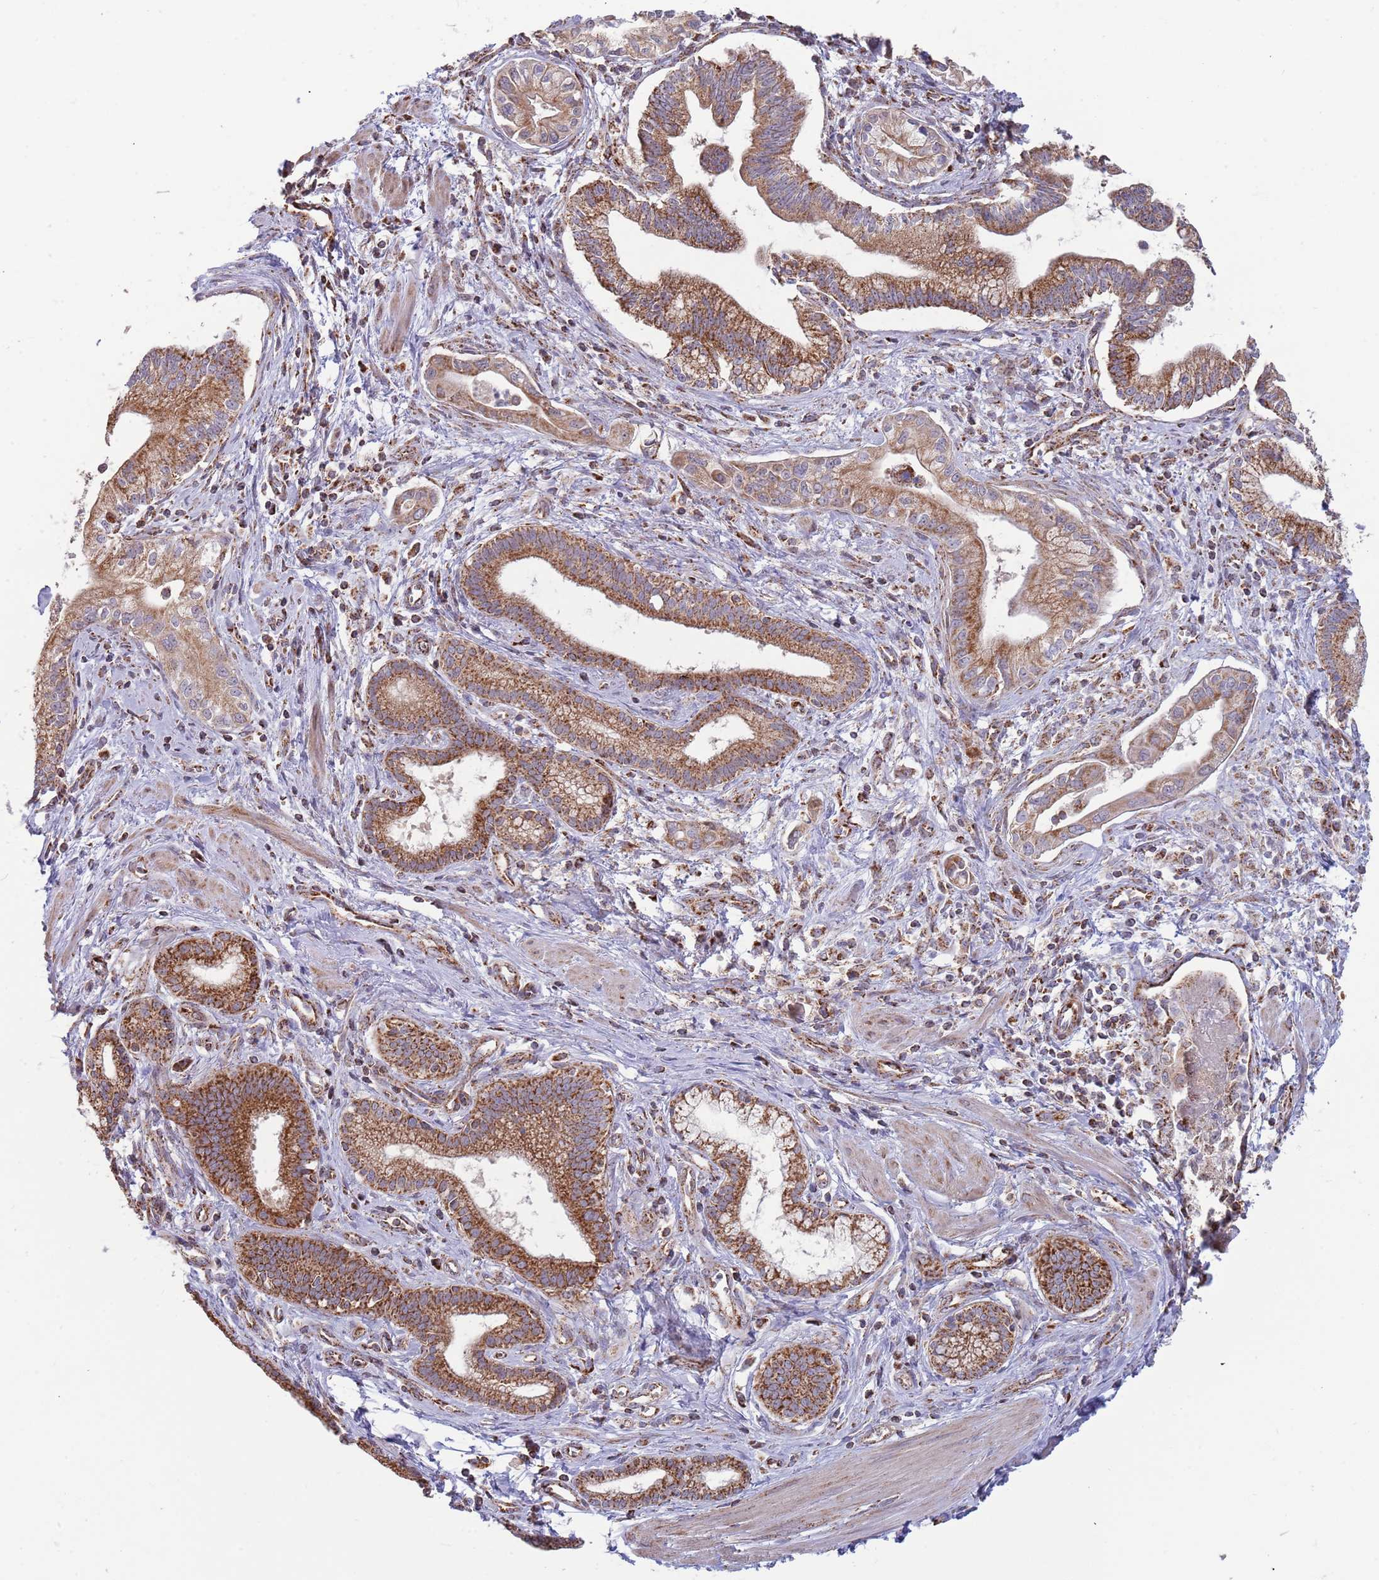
{"staining": {"intensity": "moderate", "quantity": ">75%", "location": "cytoplasmic/membranous"}, "tissue": "pancreatic cancer", "cell_type": "Tumor cells", "image_type": "cancer", "snomed": [{"axis": "morphology", "description": "Adenocarcinoma, NOS"}, {"axis": "topography", "description": "Pancreas"}], "caption": "Tumor cells reveal medium levels of moderate cytoplasmic/membranous expression in about >75% of cells in pancreatic cancer (adenocarcinoma).", "gene": "VPS16", "patient": {"sex": "male", "age": 78}}